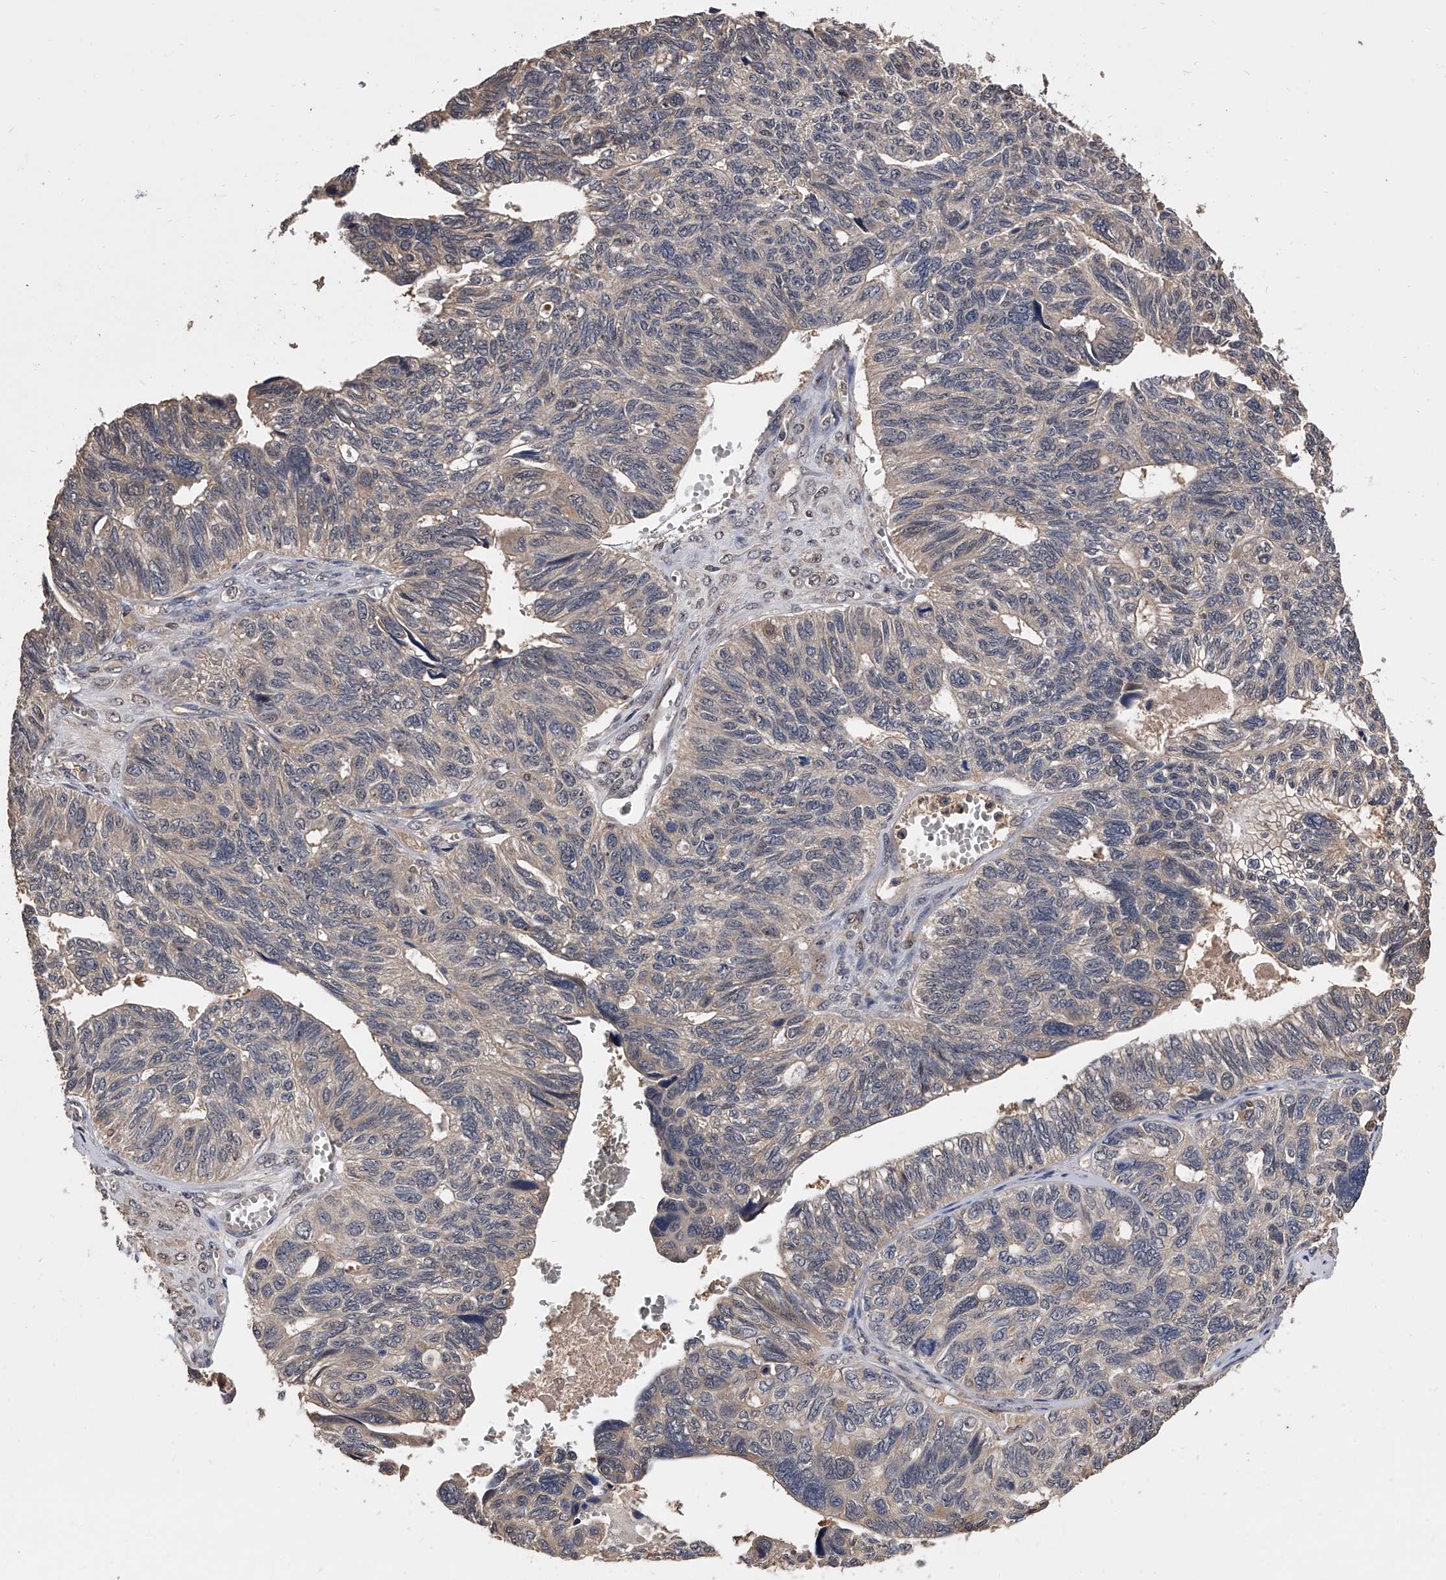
{"staining": {"intensity": "negative", "quantity": "none", "location": "none"}, "tissue": "ovarian cancer", "cell_type": "Tumor cells", "image_type": "cancer", "snomed": [{"axis": "morphology", "description": "Cystadenocarcinoma, serous, NOS"}, {"axis": "topography", "description": "Ovary"}], "caption": "IHC image of neoplastic tissue: ovarian cancer (serous cystadenocarcinoma) stained with DAB (3,3'-diaminobenzidine) exhibits no significant protein positivity in tumor cells.", "gene": "EFCAB7", "patient": {"sex": "female", "age": 79}}